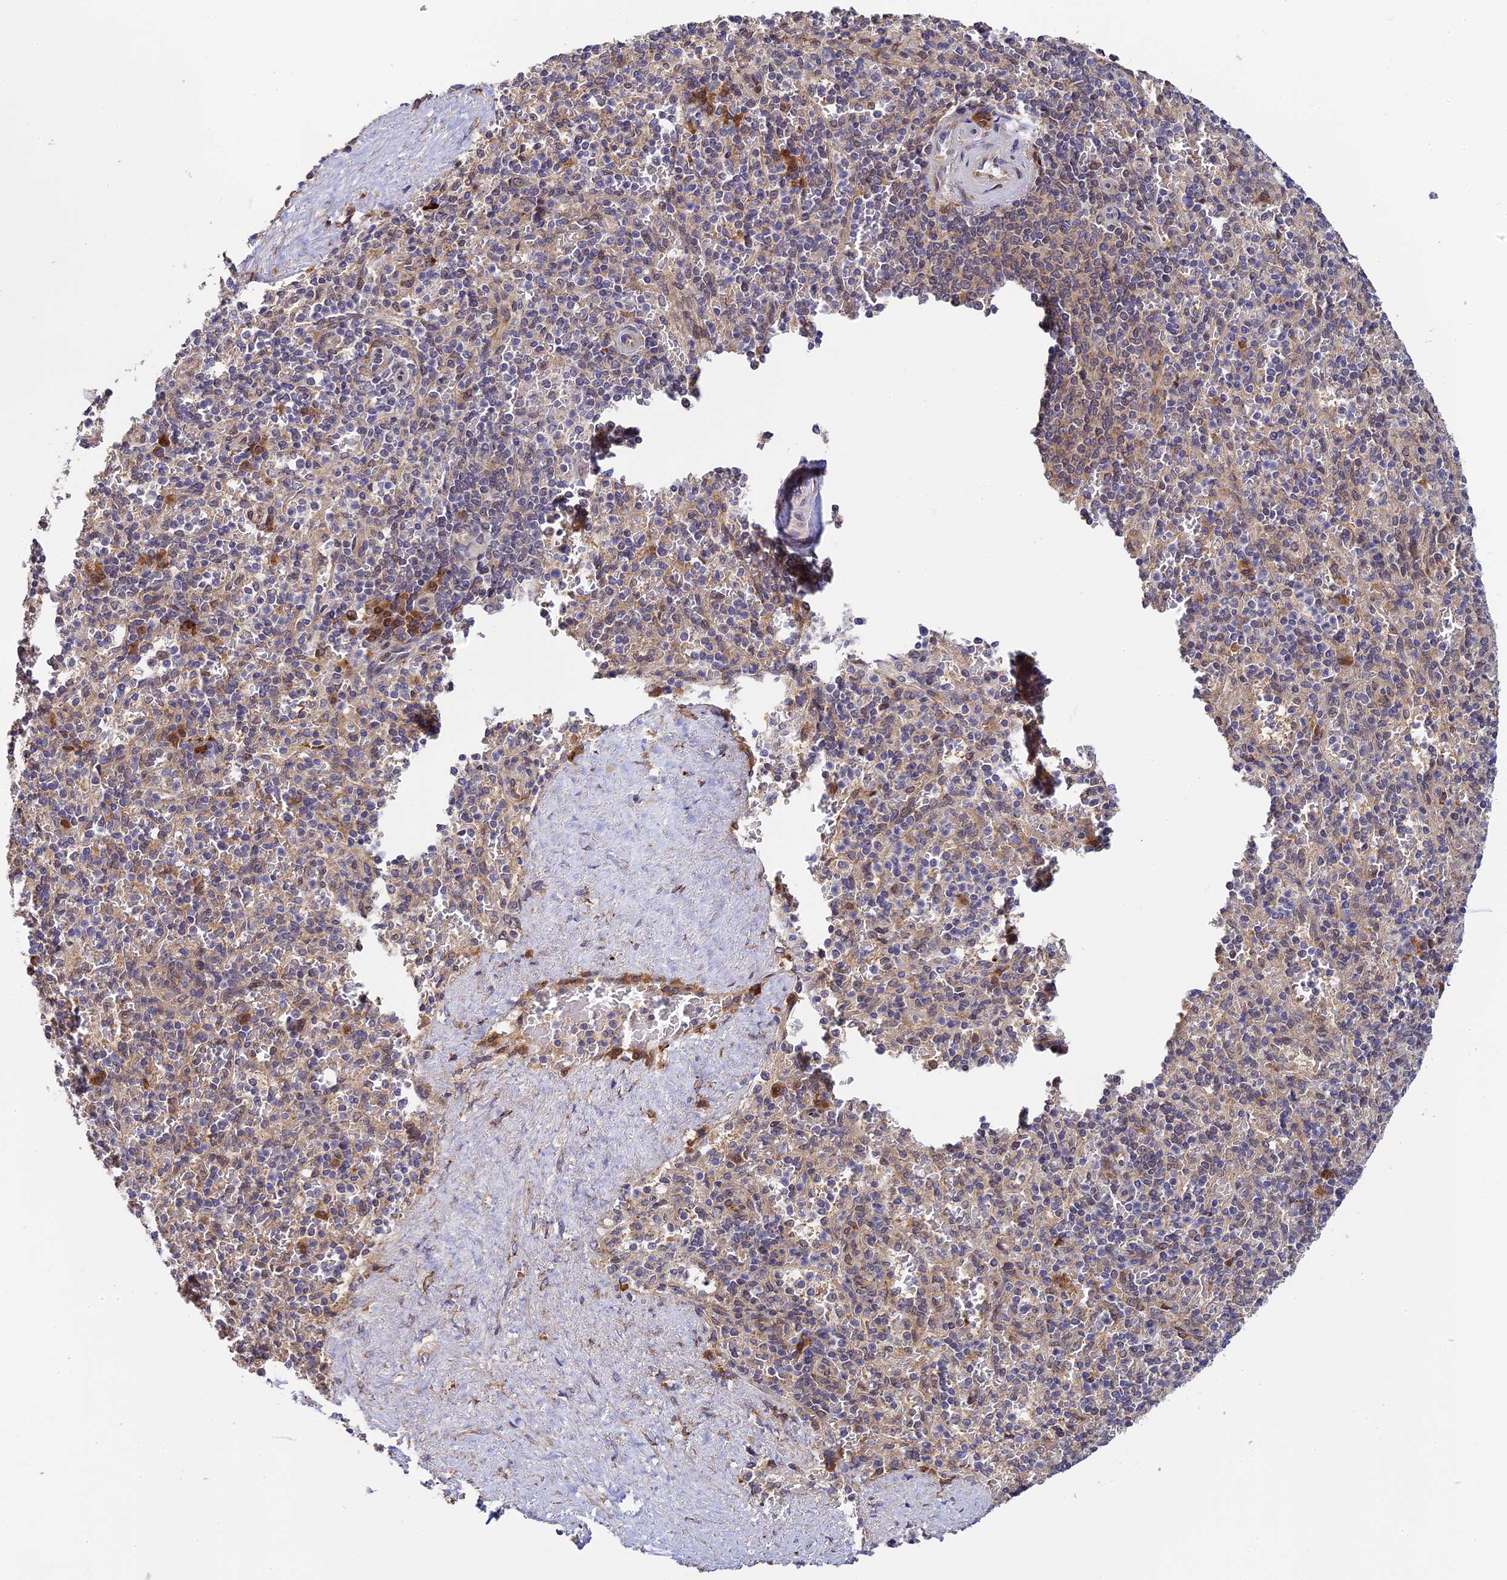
{"staining": {"intensity": "negative", "quantity": "none", "location": "none"}, "tissue": "spleen", "cell_type": "Cells in red pulp", "image_type": "normal", "snomed": [{"axis": "morphology", "description": "Normal tissue, NOS"}, {"axis": "topography", "description": "Spleen"}], "caption": "High magnification brightfield microscopy of benign spleen stained with DAB (3,3'-diaminobenzidine) (brown) and counterstained with hematoxylin (blue): cells in red pulp show no significant staining. (DAB (3,3'-diaminobenzidine) immunohistochemistry visualized using brightfield microscopy, high magnification).", "gene": "P3H3", "patient": {"sex": "male", "age": 82}}